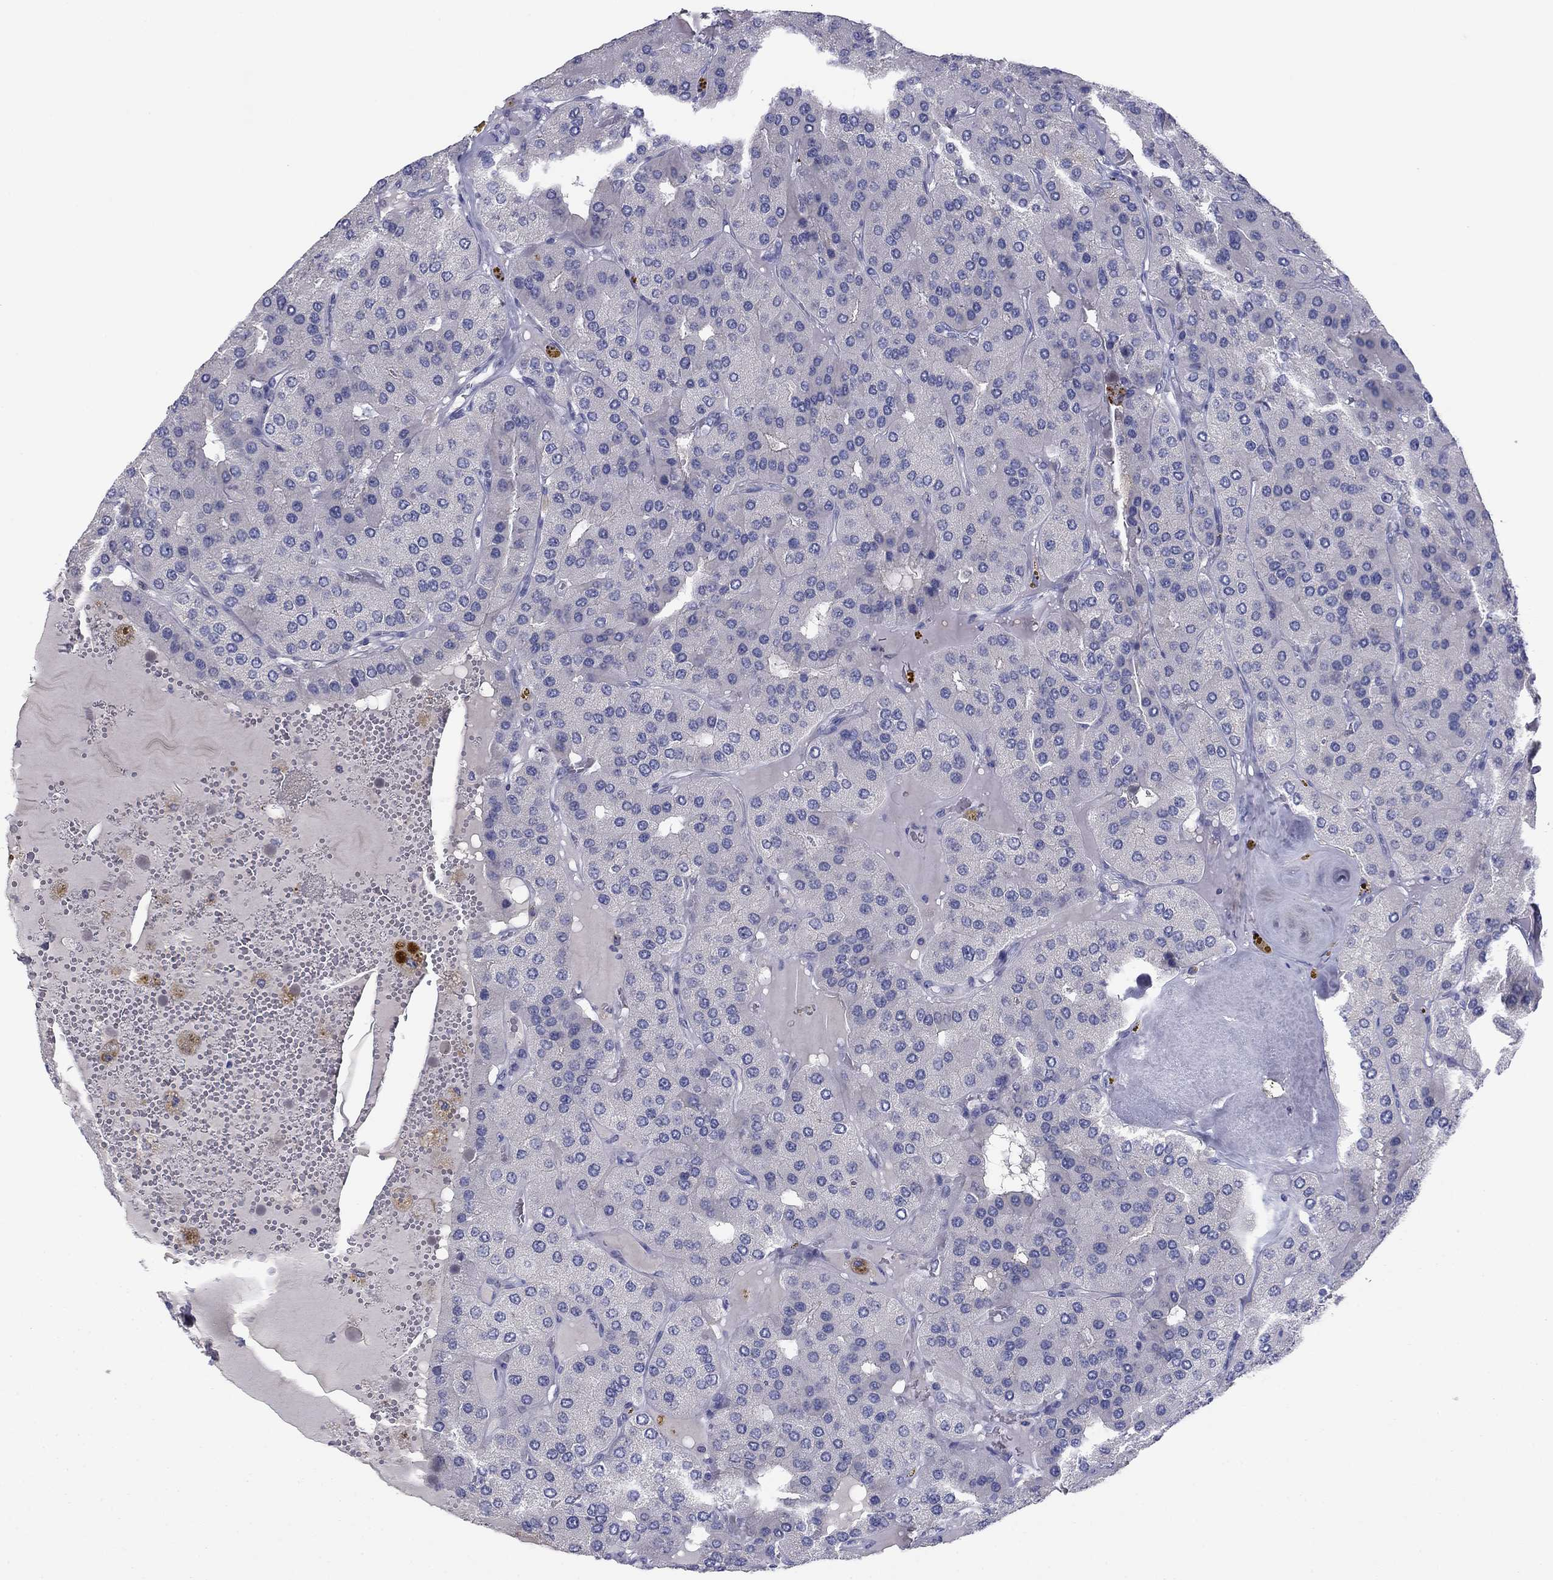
{"staining": {"intensity": "negative", "quantity": "none", "location": "none"}, "tissue": "parathyroid gland", "cell_type": "Glandular cells", "image_type": "normal", "snomed": [{"axis": "morphology", "description": "Normal tissue, NOS"}, {"axis": "morphology", "description": "Adenoma, NOS"}, {"axis": "topography", "description": "Parathyroid gland"}], "caption": "Normal parathyroid gland was stained to show a protein in brown. There is no significant staining in glandular cells. (Immunohistochemistry (ihc), brightfield microscopy, high magnification).", "gene": "CNTNAP4", "patient": {"sex": "female", "age": 86}}